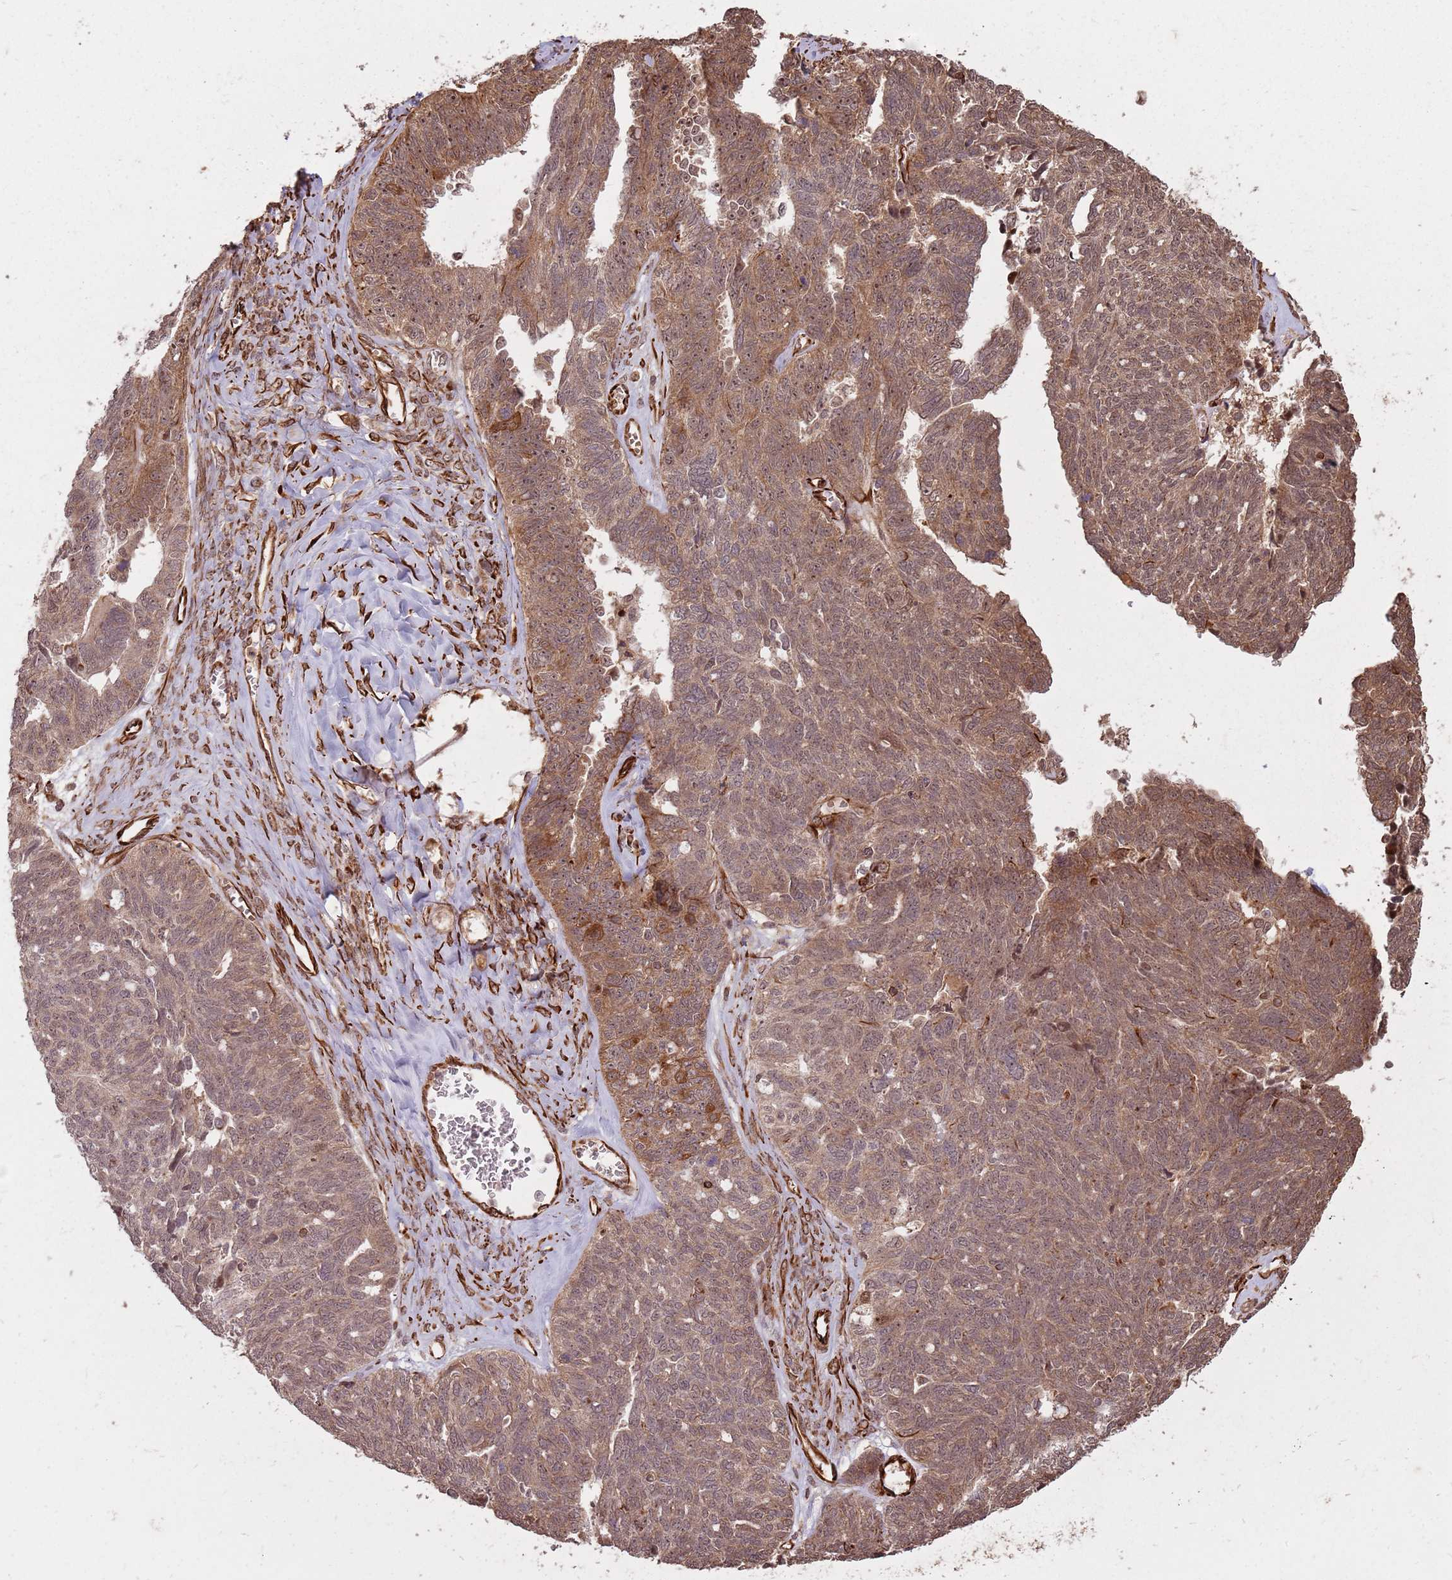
{"staining": {"intensity": "moderate", "quantity": ">75%", "location": "cytoplasmic/membranous,nuclear"}, "tissue": "ovarian cancer", "cell_type": "Tumor cells", "image_type": "cancer", "snomed": [{"axis": "morphology", "description": "Cystadenocarcinoma, serous, NOS"}, {"axis": "topography", "description": "Ovary"}], "caption": "High-magnification brightfield microscopy of ovarian cancer (serous cystadenocarcinoma) stained with DAB (brown) and counterstained with hematoxylin (blue). tumor cells exhibit moderate cytoplasmic/membranous and nuclear staining is appreciated in approximately>75% of cells. The protein is stained brown, and the nuclei are stained in blue (DAB IHC with brightfield microscopy, high magnification).", "gene": "ADAMTS3", "patient": {"sex": "female", "age": 79}}